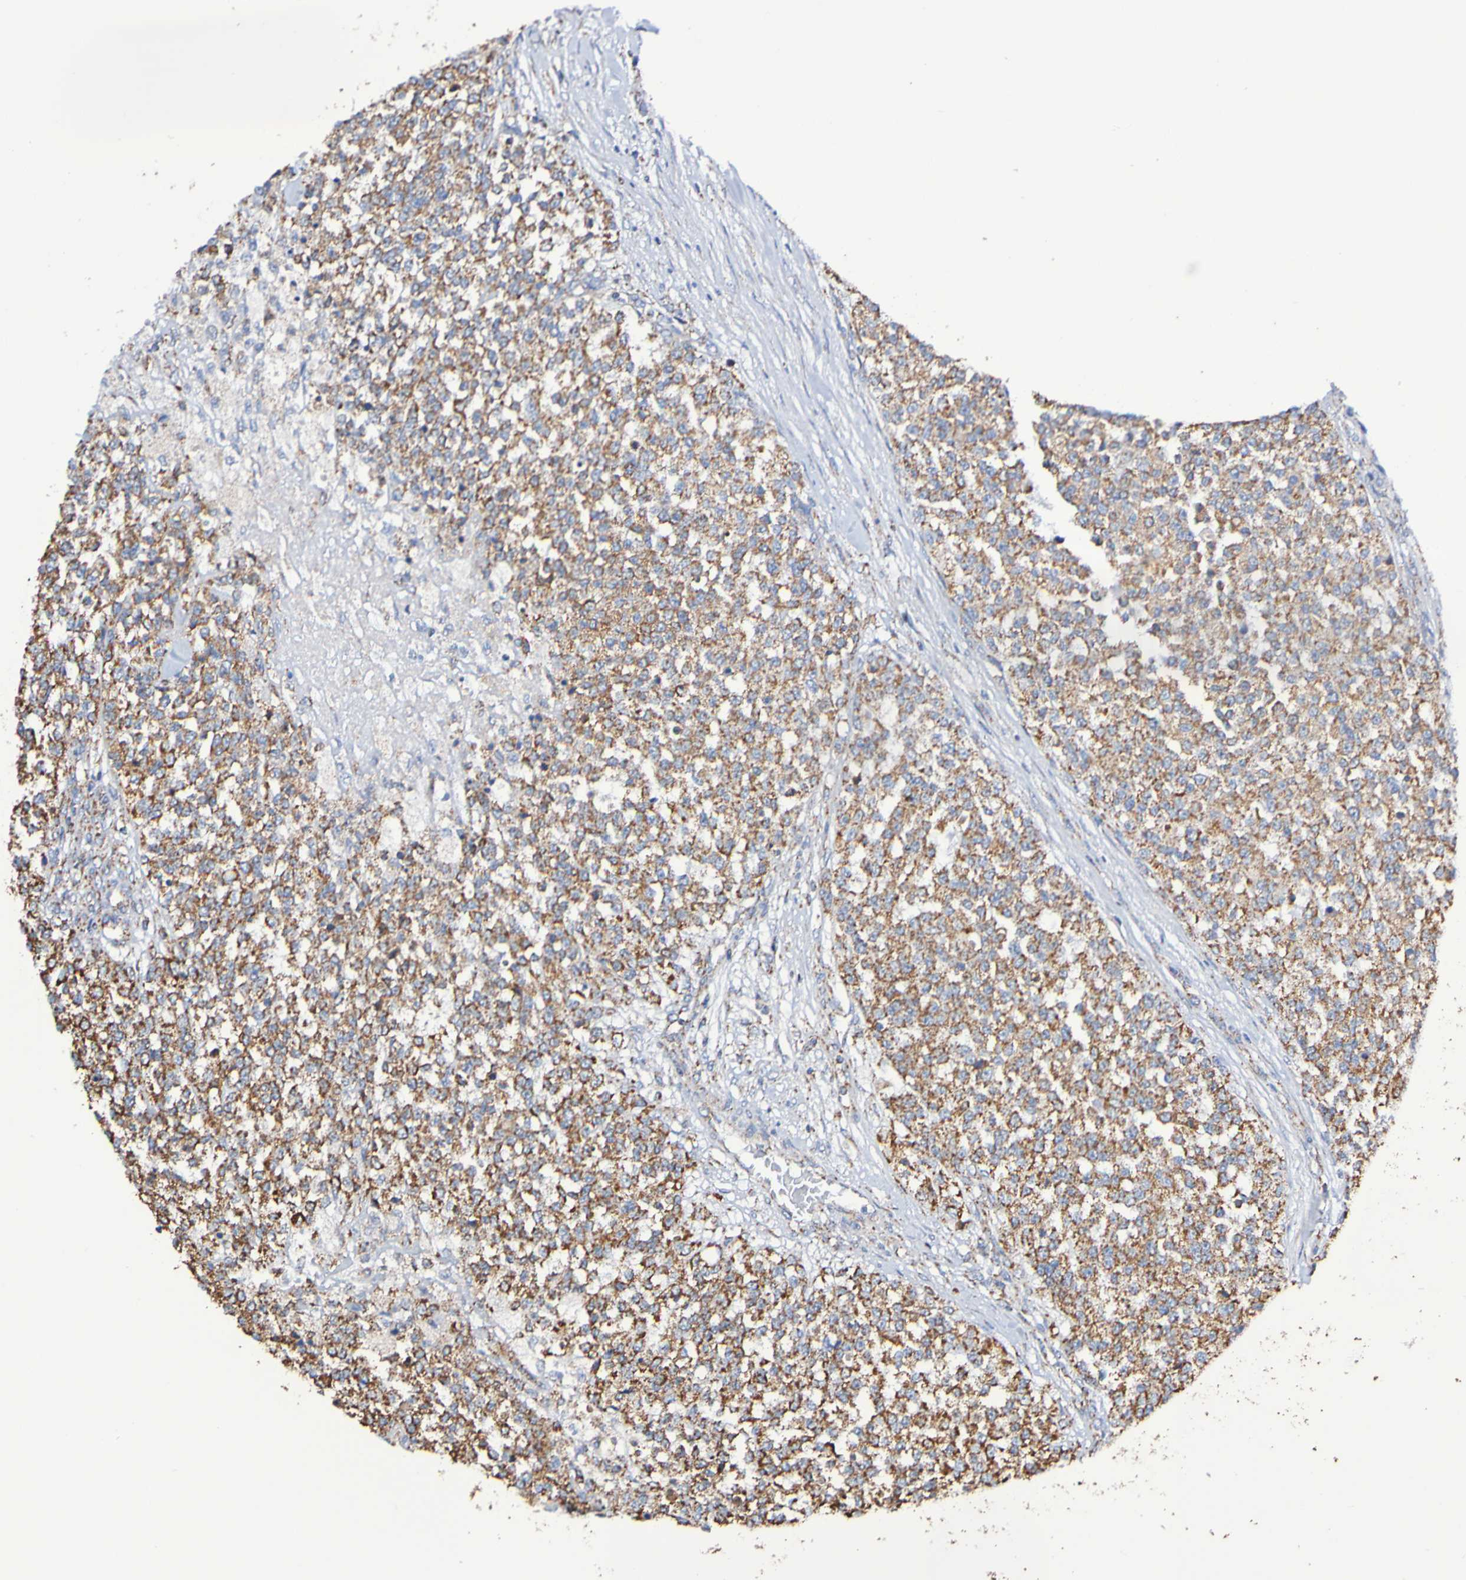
{"staining": {"intensity": "moderate", "quantity": ">75%", "location": "cytoplasmic/membranous"}, "tissue": "testis cancer", "cell_type": "Tumor cells", "image_type": "cancer", "snomed": [{"axis": "morphology", "description": "Seminoma, NOS"}, {"axis": "topography", "description": "Testis"}], "caption": "Approximately >75% of tumor cells in human testis cancer exhibit moderate cytoplasmic/membranous protein expression as visualized by brown immunohistochemical staining.", "gene": "IL18R1", "patient": {"sex": "male", "age": 59}}